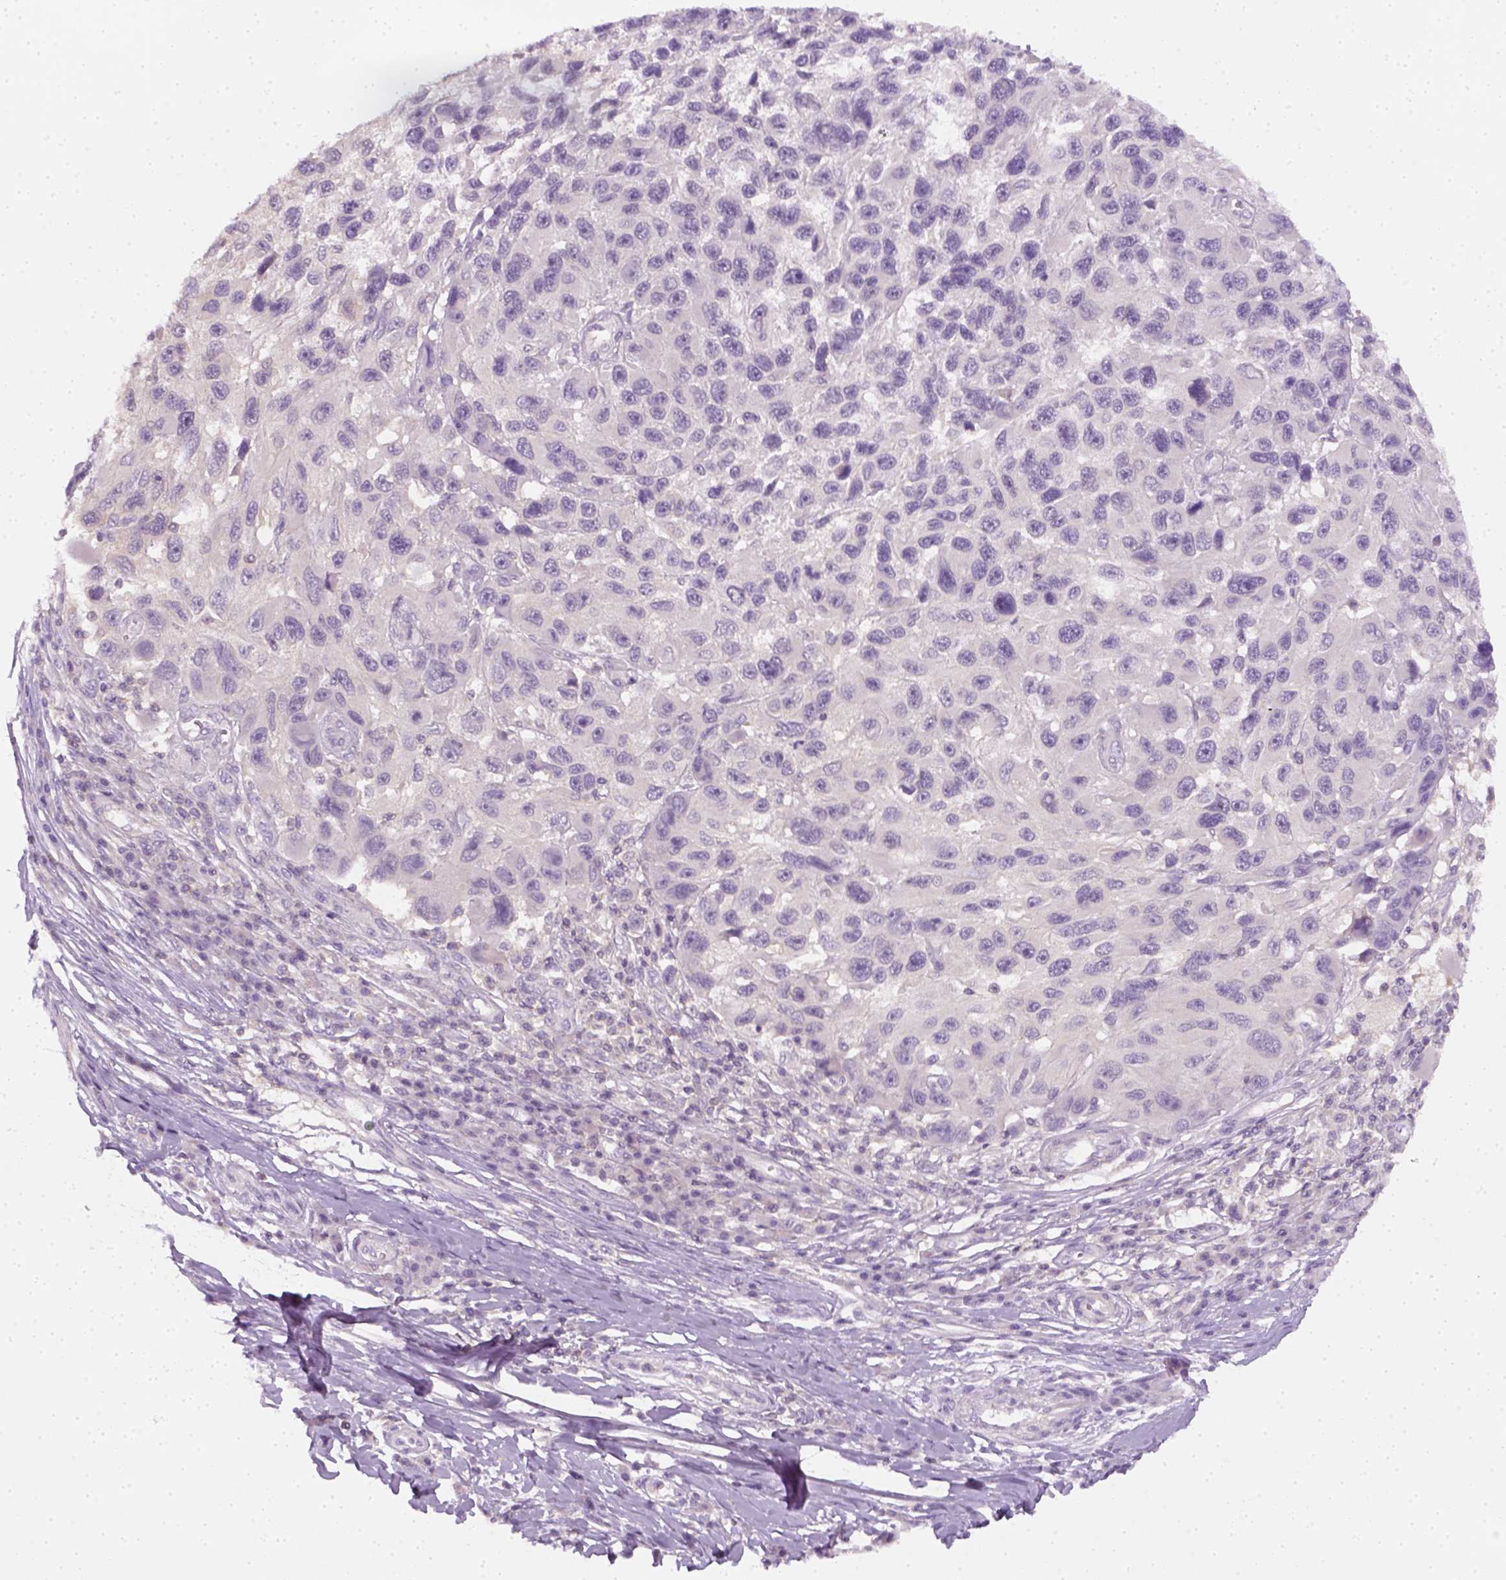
{"staining": {"intensity": "negative", "quantity": "none", "location": "none"}, "tissue": "melanoma", "cell_type": "Tumor cells", "image_type": "cancer", "snomed": [{"axis": "morphology", "description": "Malignant melanoma, NOS"}, {"axis": "topography", "description": "Skin"}], "caption": "Immunohistochemistry of human malignant melanoma displays no expression in tumor cells.", "gene": "EPHB1", "patient": {"sex": "male", "age": 53}}